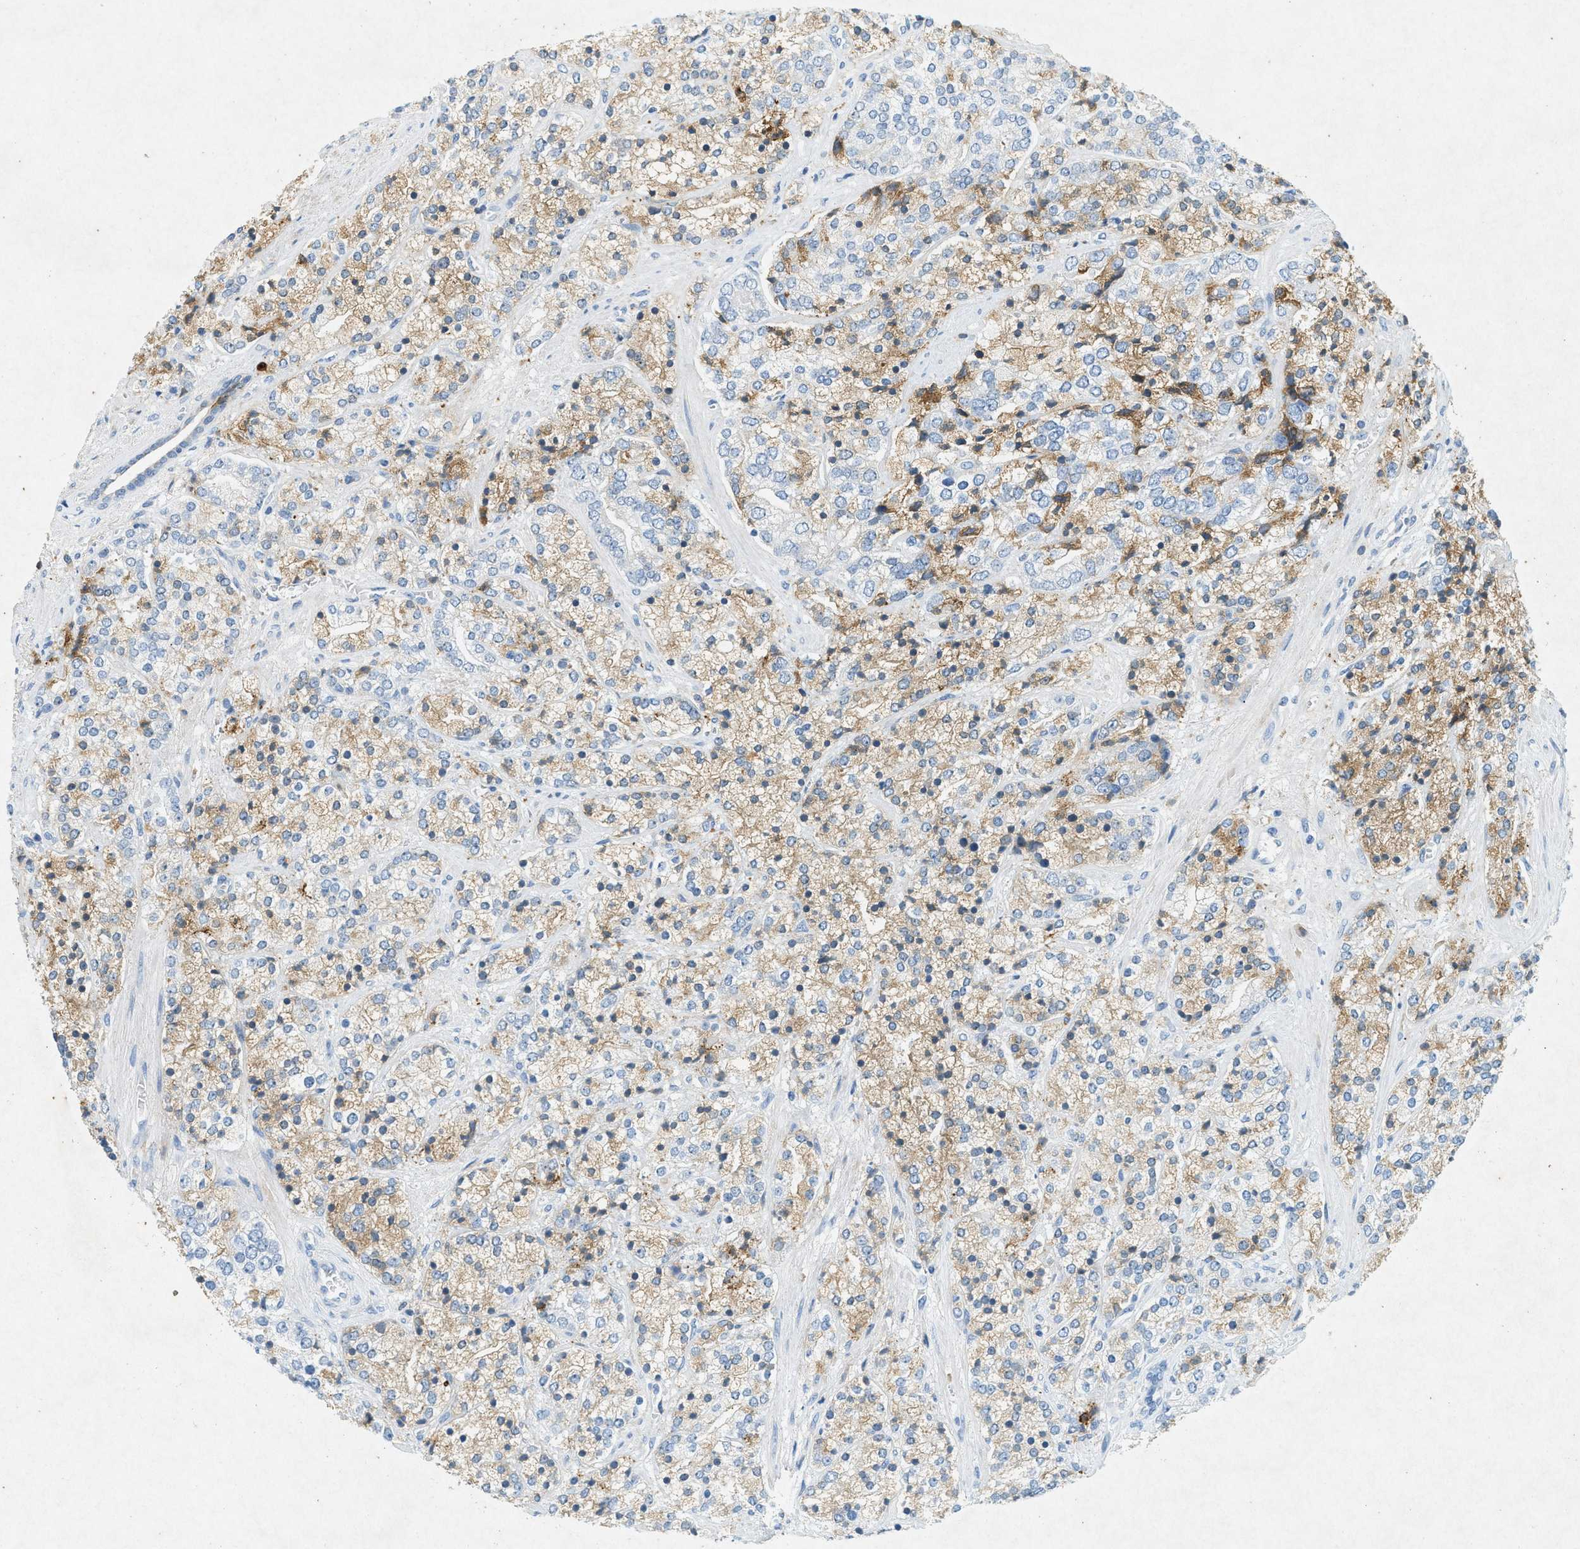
{"staining": {"intensity": "moderate", "quantity": ">75%", "location": "cytoplasmic/membranous"}, "tissue": "prostate cancer", "cell_type": "Tumor cells", "image_type": "cancer", "snomed": [{"axis": "morphology", "description": "Adenocarcinoma, High grade"}, {"axis": "topography", "description": "Prostate"}], "caption": "A medium amount of moderate cytoplasmic/membranous expression is appreciated in approximately >75% of tumor cells in high-grade adenocarcinoma (prostate) tissue.", "gene": "F2", "patient": {"sex": "male", "age": 71}}